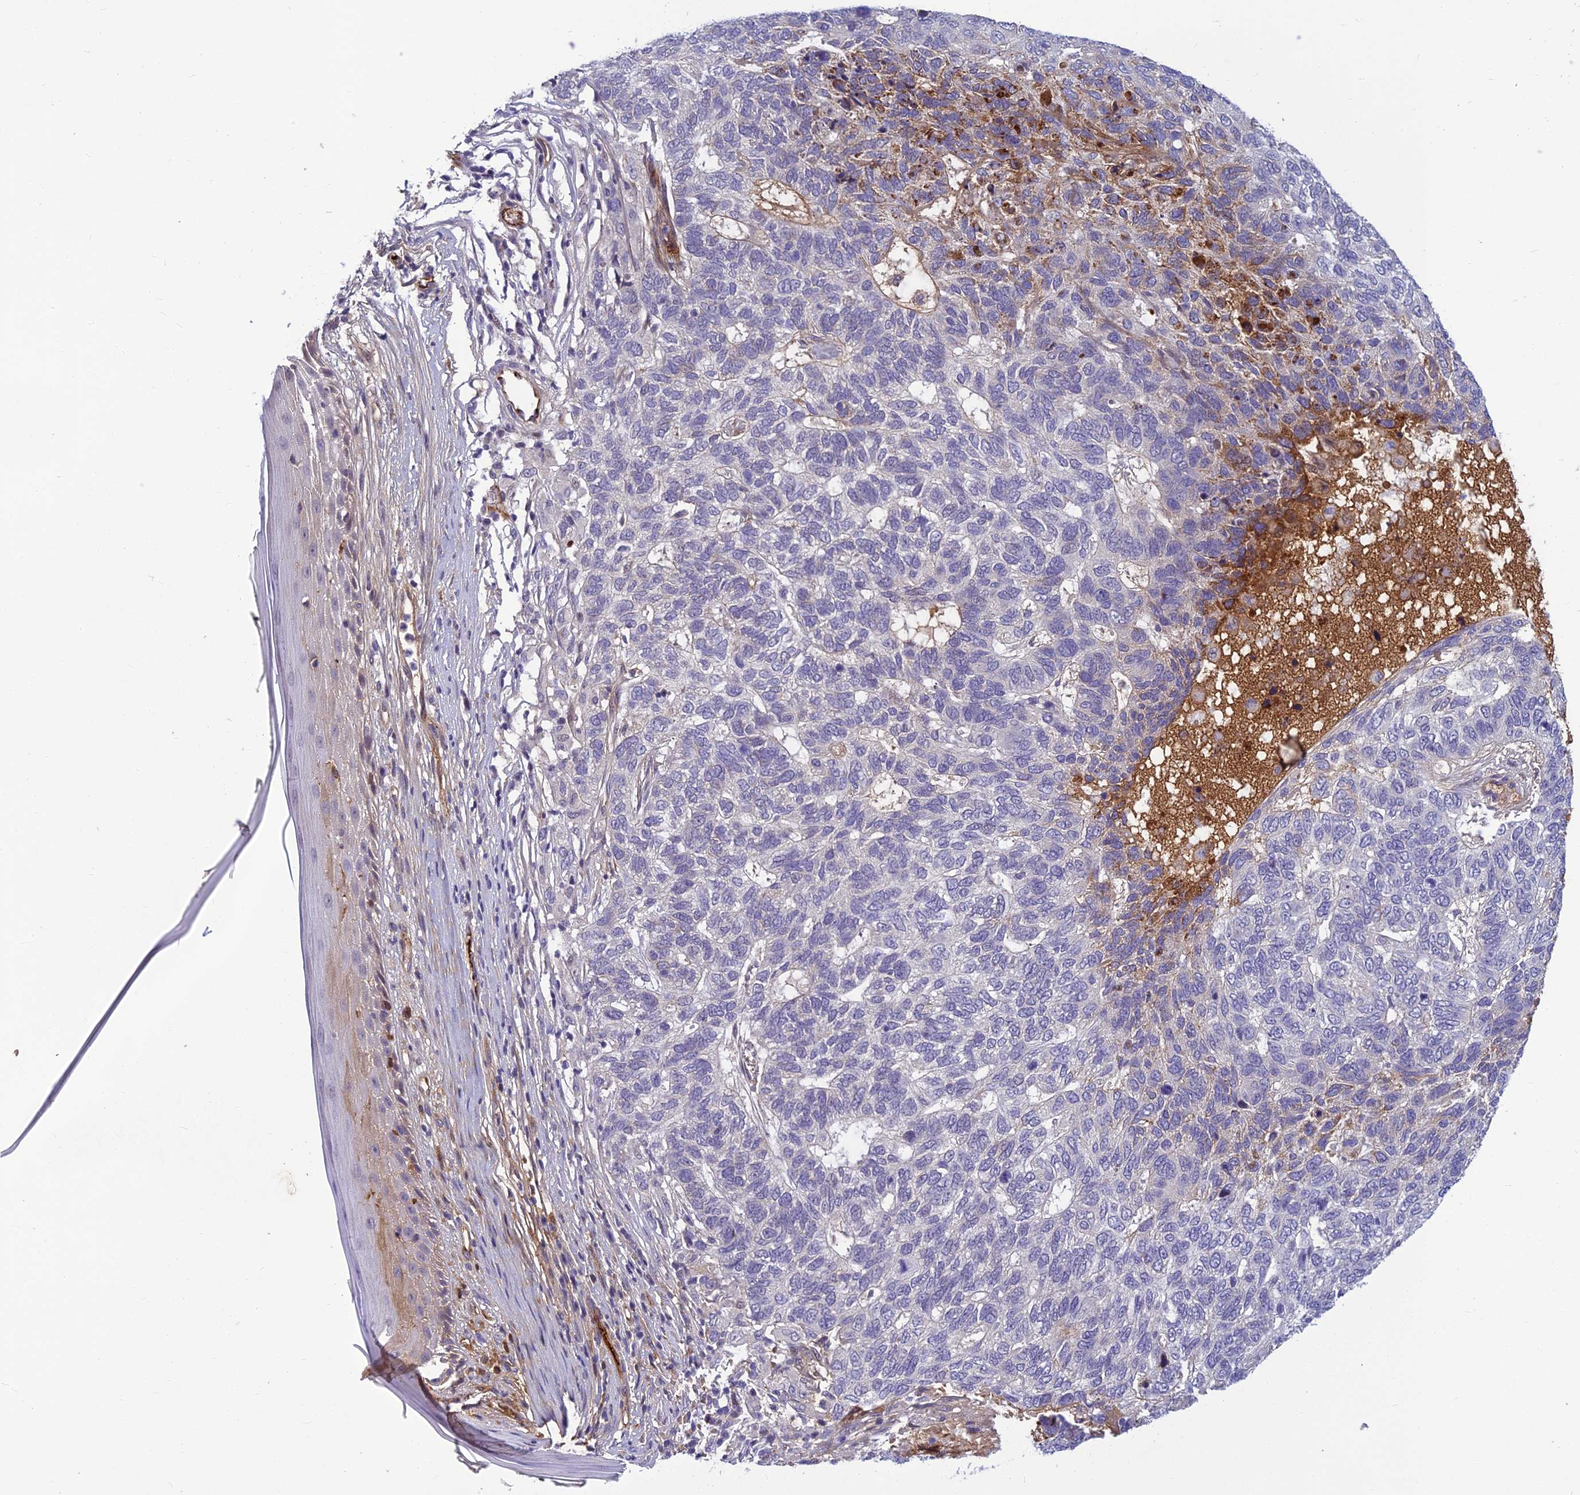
{"staining": {"intensity": "negative", "quantity": "none", "location": "none"}, "tissue": "skin cancer", "cell_type": "Tumor cells", "image_type": "cancer", "snomed": [{"axis": "morphology", "description": "Basal cell carcinoma"}, {"axis": "topography", "description": "Skin"}], "caption": "Protein analysis of skin cancer exhibits no significant positivity in tumor cells. (DAB immunohistochemistry (IHC) with hematoxylin counter stain).", "gene": "CLEC11A", "patient": {"sex": "female", "age": 65}}